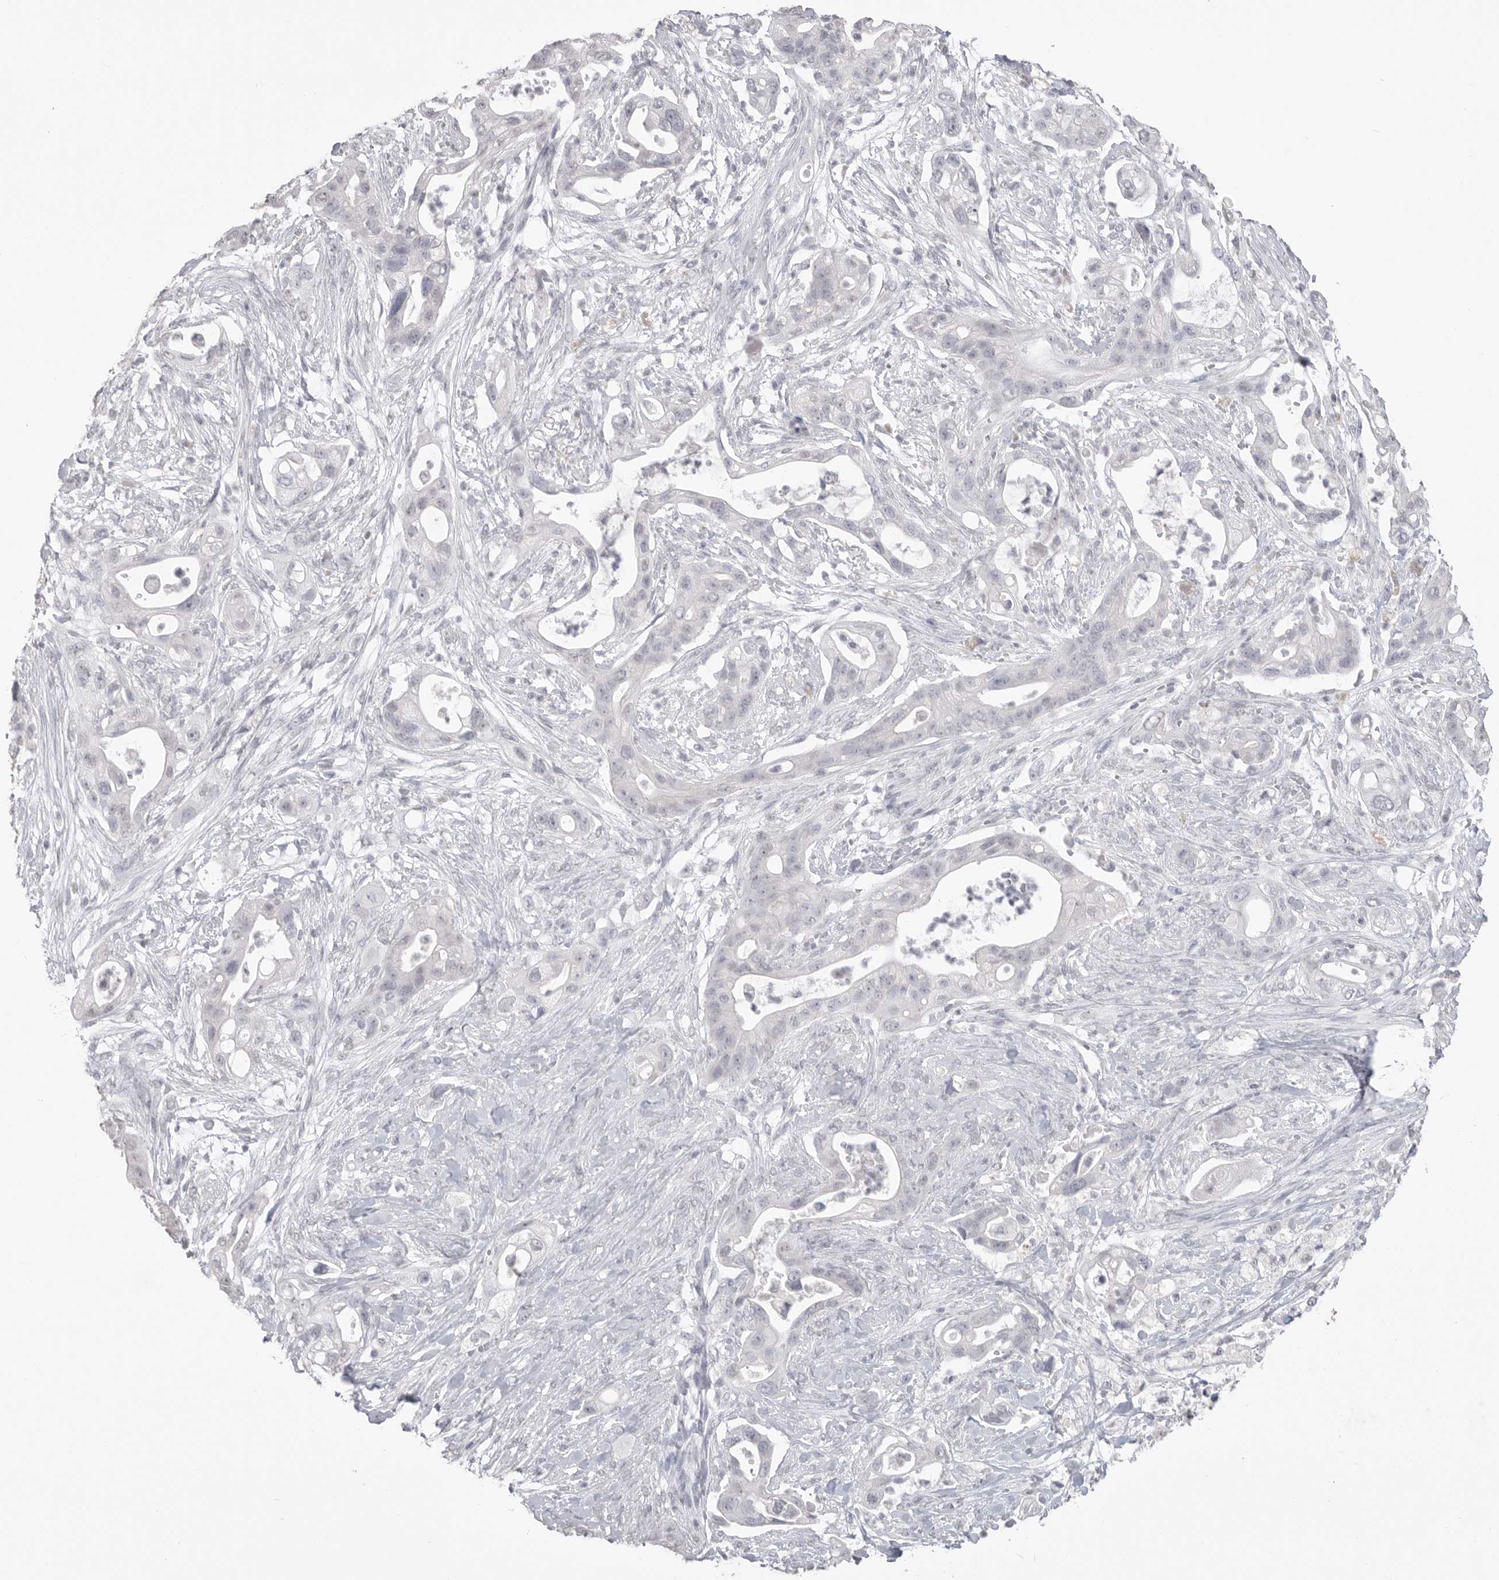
{"staining": {"intensity": "negative", "quantity": "none", "location": "none"}, "tissue": "pancreatic cancer", "cell_type": "Tumor cells", "image_type": "cancer", "snomed": [{"axis": "morphology", "description": "Adenocarcinoma, NOS"}, {"axis": "topography", "description": "Pancreas"}], "caption": "This is an IHC micrograph of adenocarcinoma (pancreatic). There is no staining in tumor cells.", "gene": "ICAM5", "patient": {"sex": "male", "age": 53}}